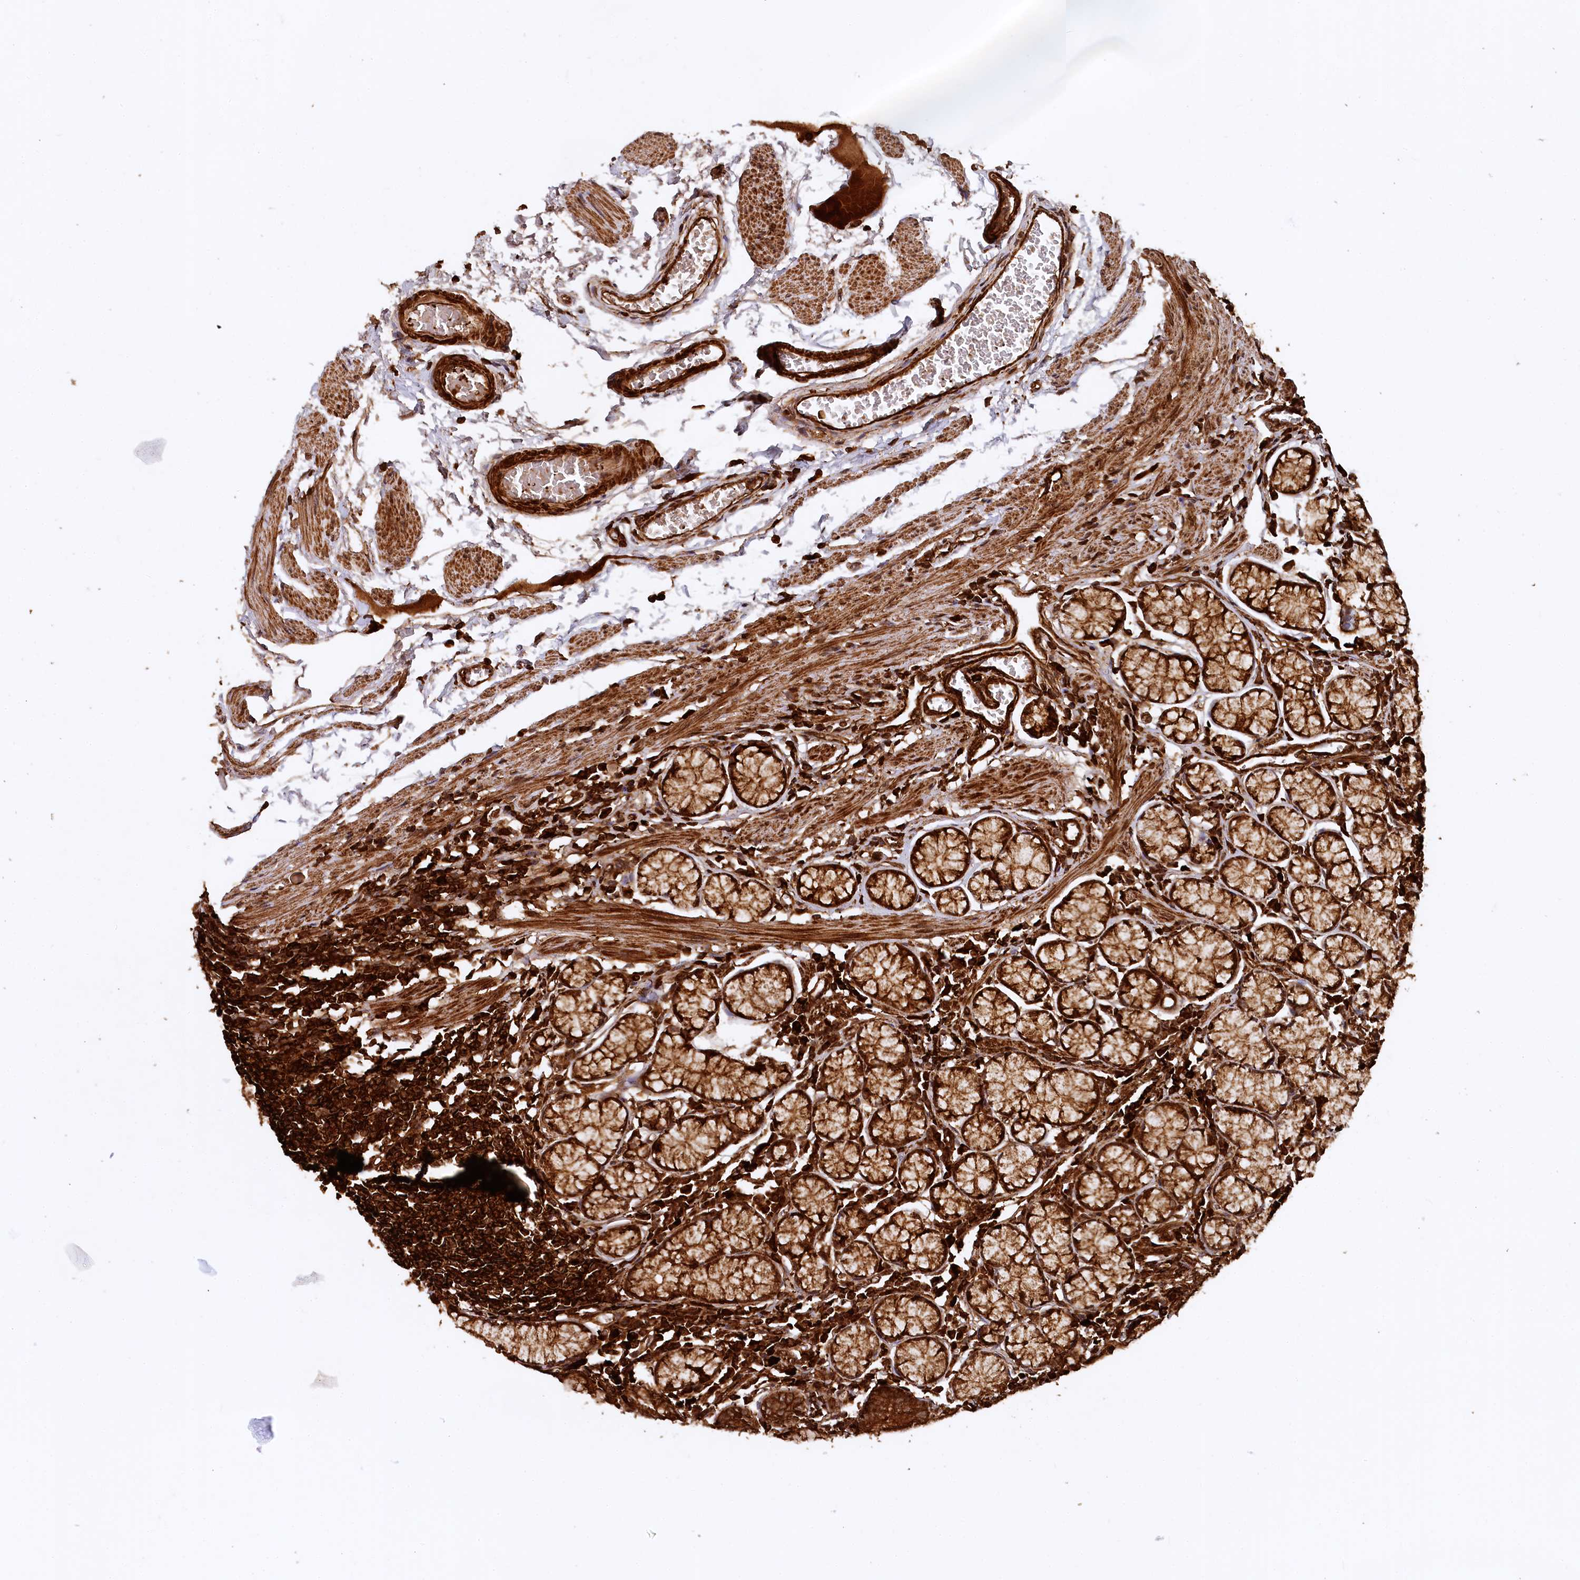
{"staining": {"intensity": "strong", "quantity": ">75%", "location": "cytoplasmic/membranous"}, "tissue": "stomach", "cell_type": "Glandular cells", "image_type": "normal", "snomed": [{"axis": "morphology", "description": "Normal tissue, NOS"}, {"axis": "topography", "description": "Stomach"}], "caption": "Glandular cells reveal high levels of strong cytoplasmic/membranous expression in about >75% of cells in normal stomach. Using DAB (brown) and hematoxylin (blue) stains, captured at high magnification using brightfield microscopy.", "gene": "STUB1", "patient": {"sex": "male", "age": 55}}